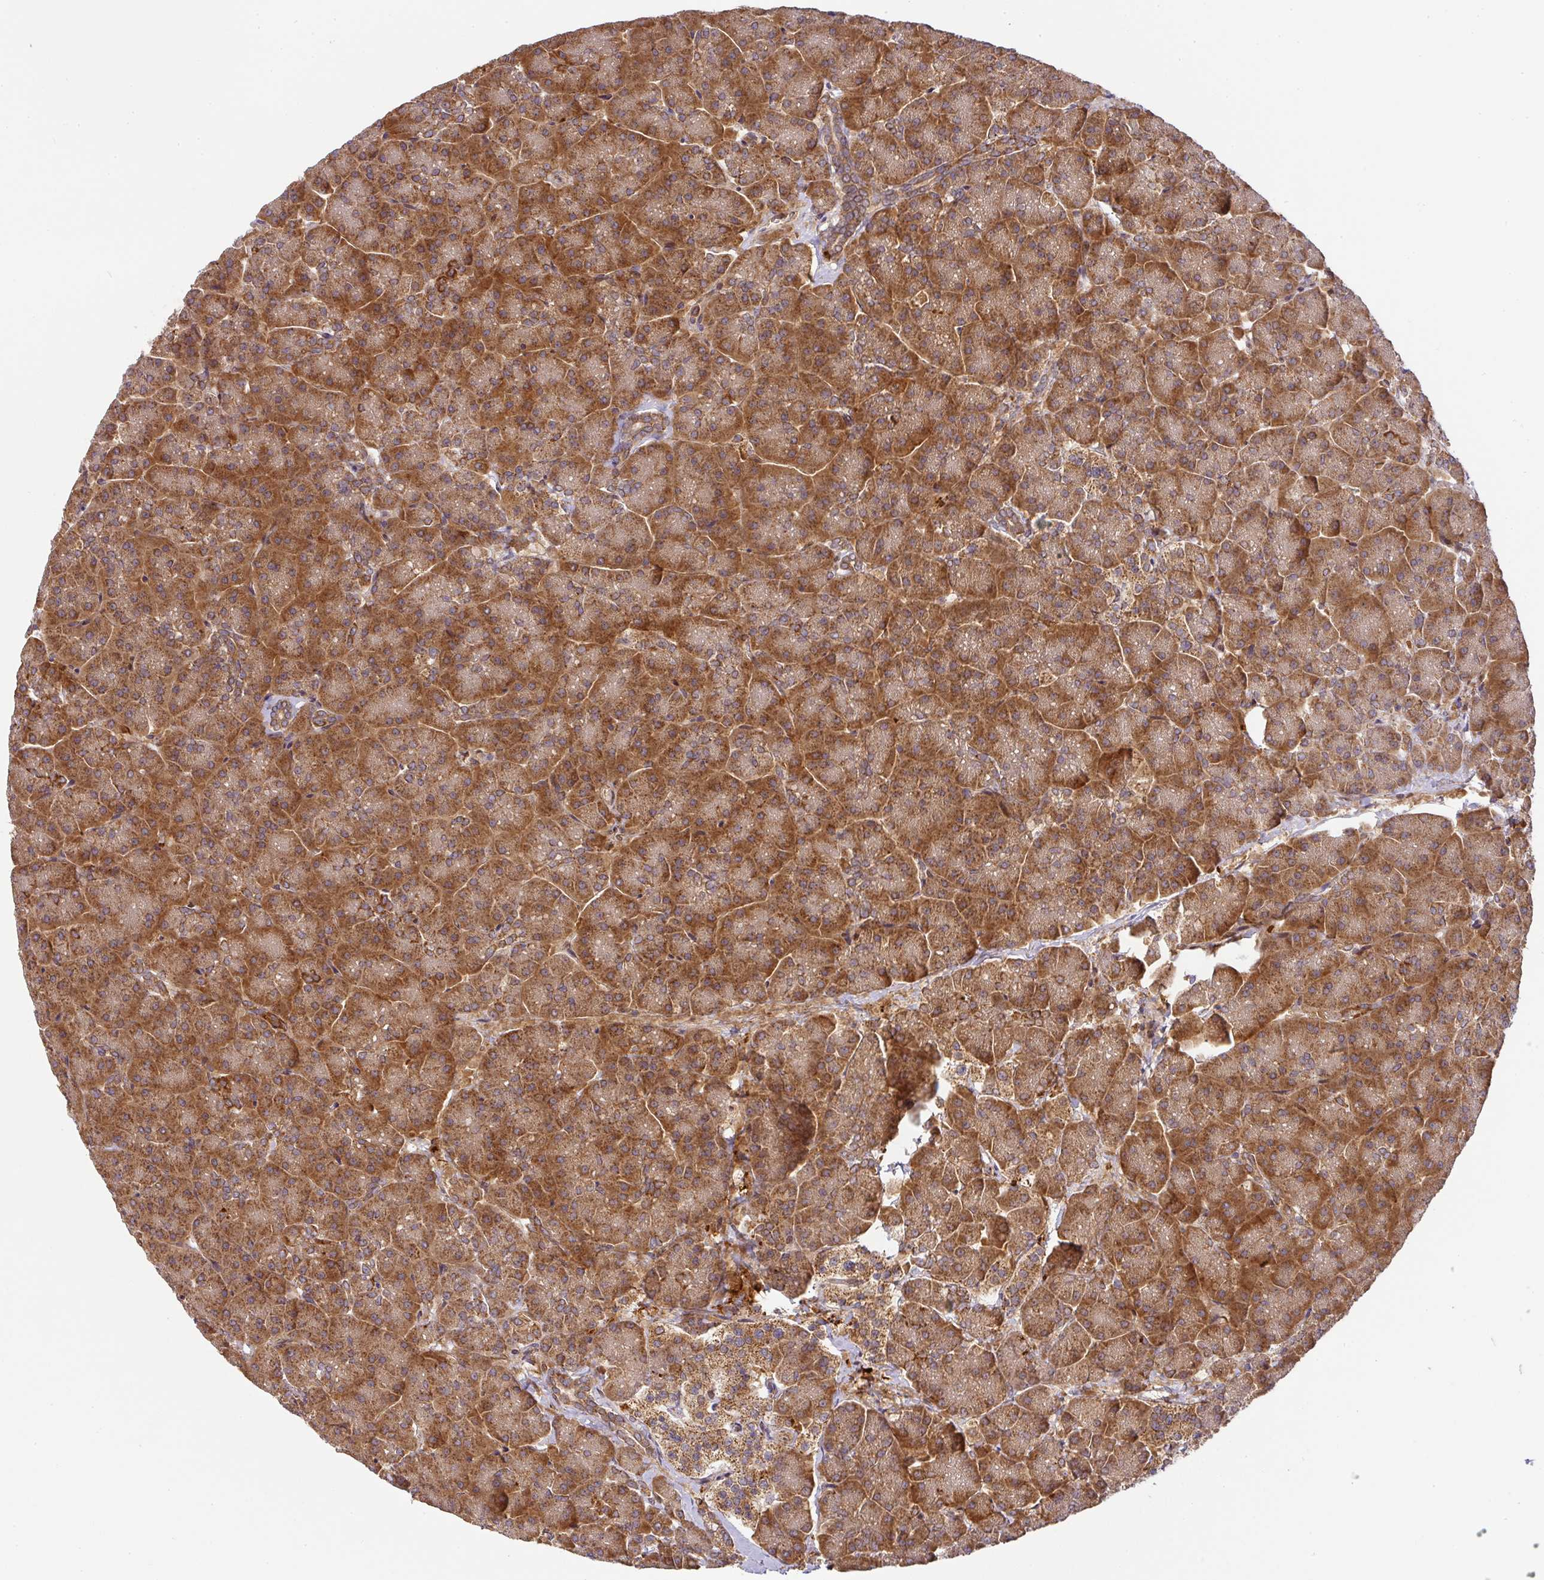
{"staining": {"intensity": "strong", "quantity": ">75%", "location": "cytoplasmic/membranous"}, "tissue": "pancreas", "cell_type": "Exocrine glandular cells", "image_type": "normal", "snomed": [{"axis": "morphology", "description": "Normal tissue, NOS"}, {"axis": "topography", "description": "Pancreas"}, {"axis": "topography", "description": "Peripheral nerve tissue"}], "caption": "Pancreas stained with a brown dye shows strong cytoplasmic/membranous positive staining in about >75% of exocrine glandular cells.", "gene": "MALSU1", "patient": {"sex": "male", "age": 54}}